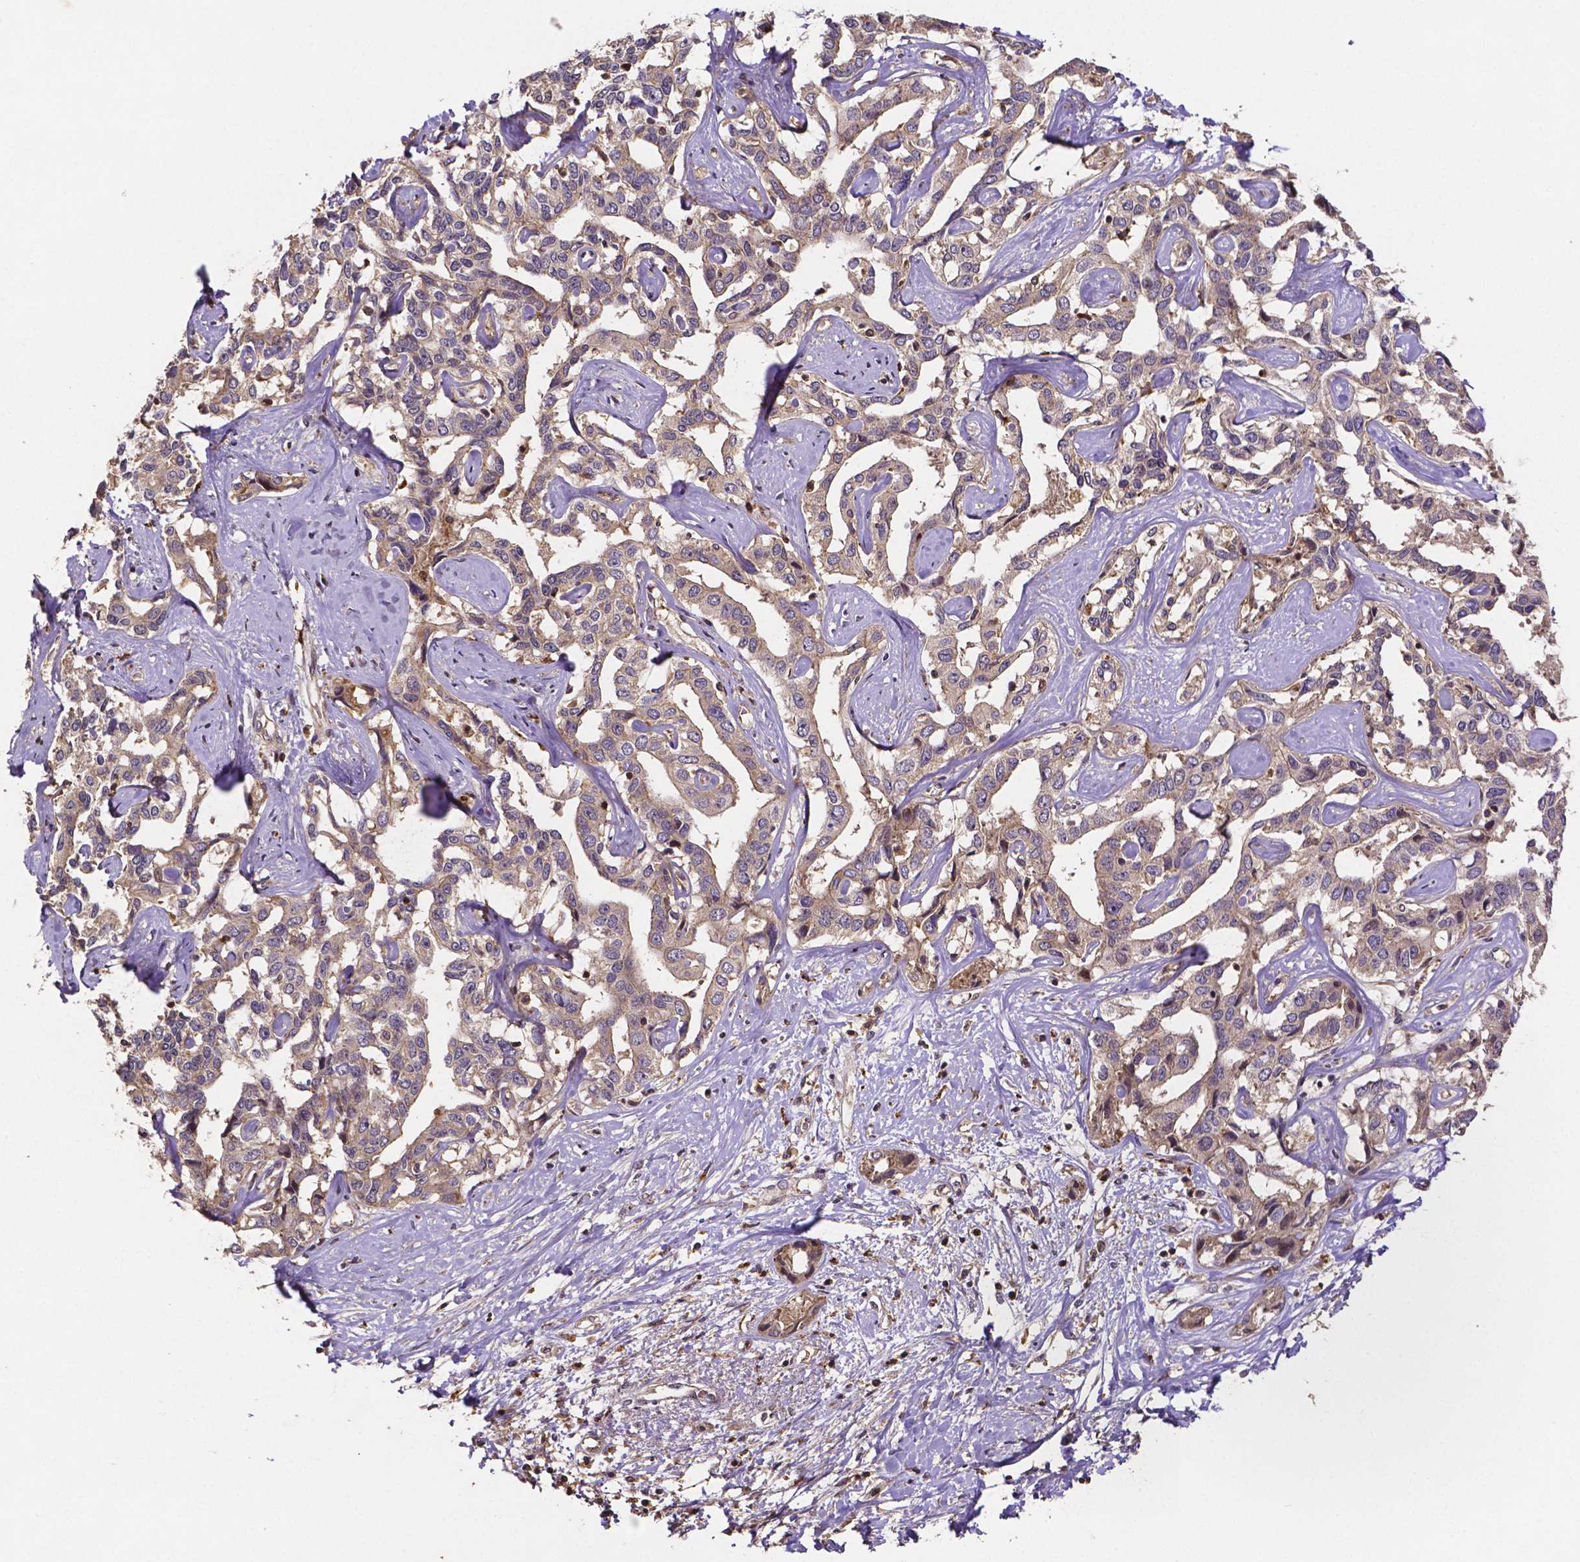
{"staining": {"intensity": "weak", "quantity": ">75%", "location": "cytoplasmic/membranous"}, "tissue": "liver cancer", "cell_type": "Tumor cells", "image_type": "cancer", "snomed": [{"axis": "morphology", "description": "Cholangiocarcinoma"}, {"axis": "topography", "description": "Liver"}], "caption": "Approximately >75% of tumor cells in liver cholangiocarcinoma exhibit weak cytoplasmic/membranous protein positivity as visualized by brown immunohistochemical staining.", "gene": "RNF123", "patient": {"sex": "male", "age": 59}}